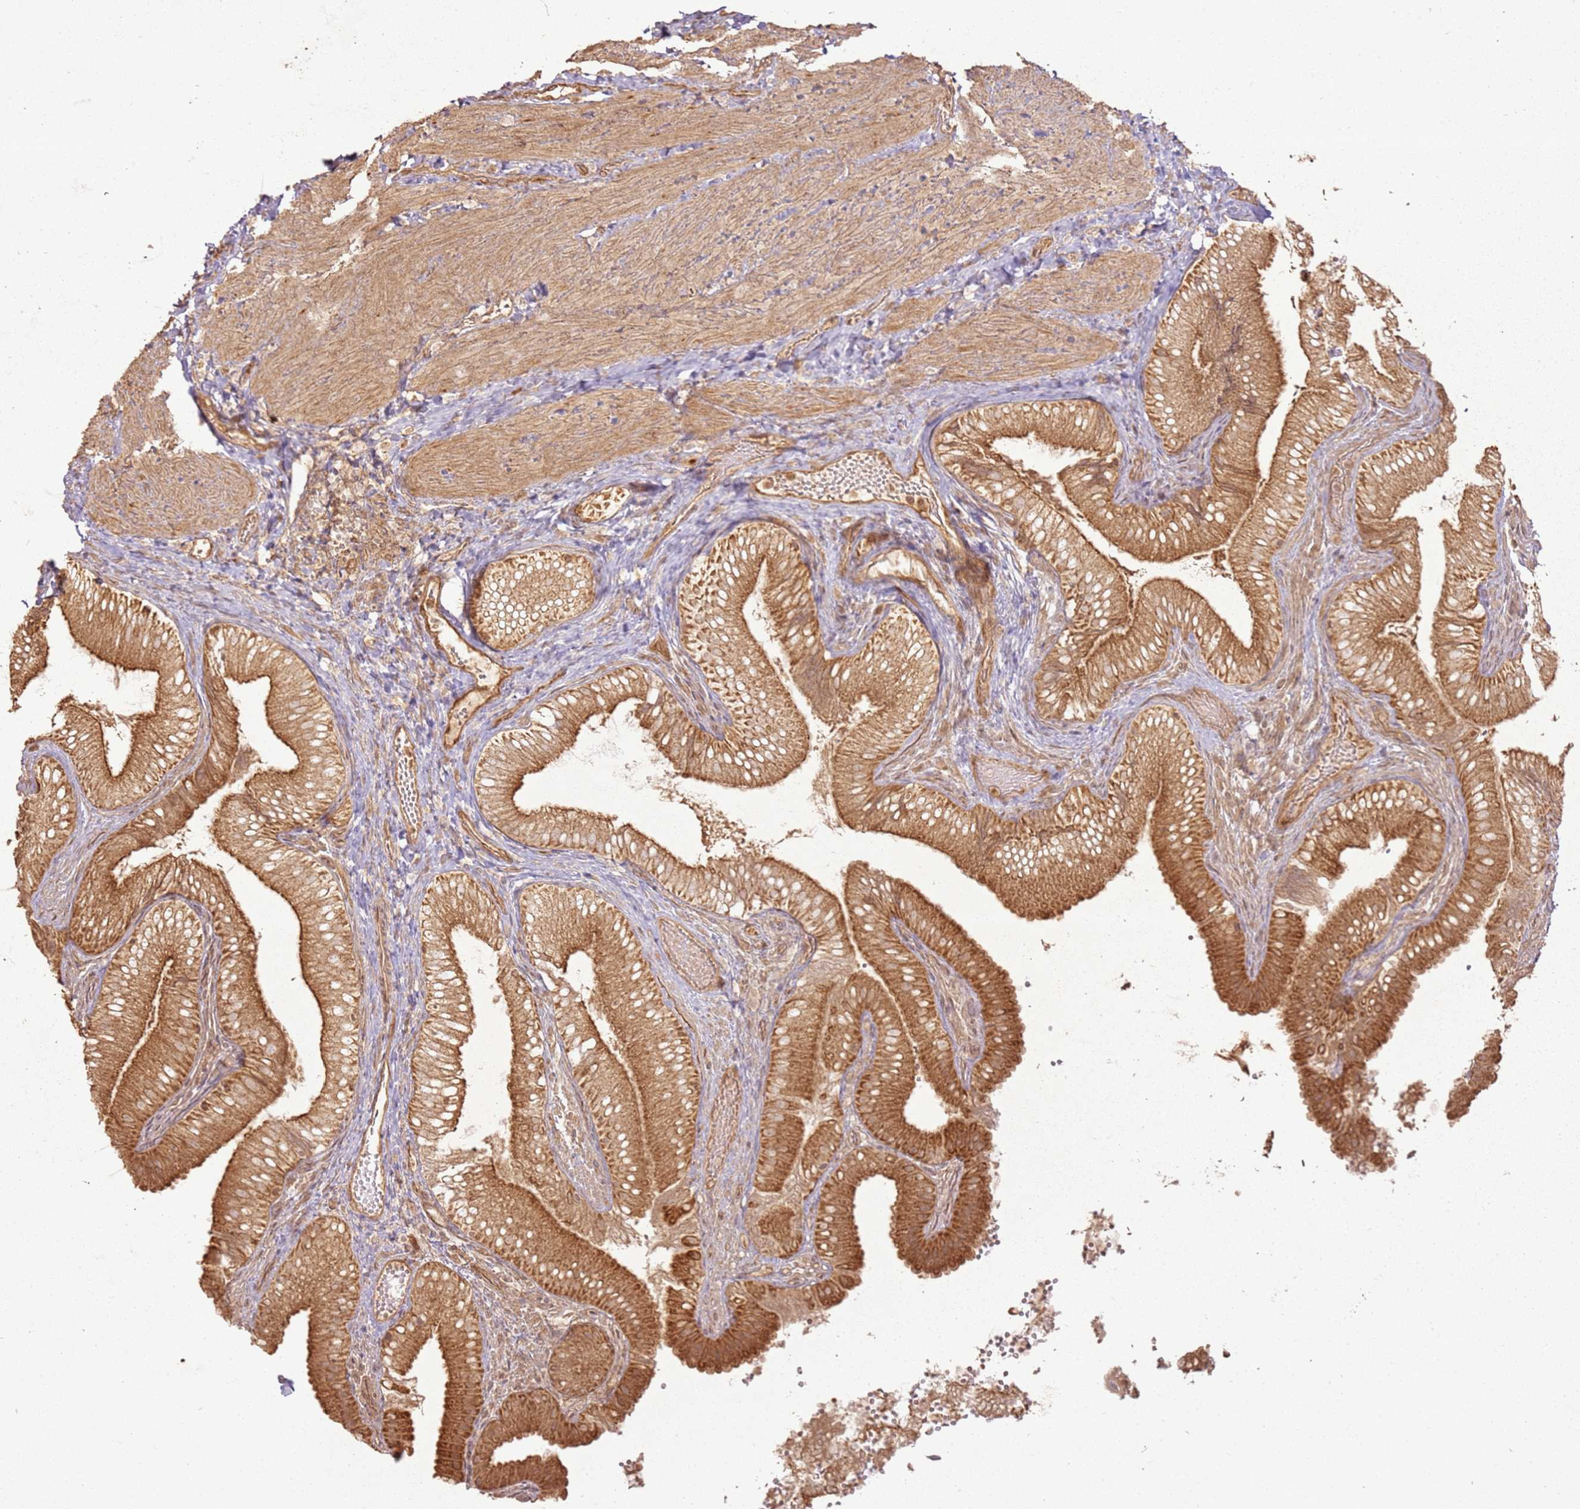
{"staining": {"intensity": "moderate", "quantity": ">75%", "location": "cytoplasmic/membranous"}, "tissue": "gallbladder", "cell_type": "Glandular cells", "image_type": "normal", "snomed": [{"axis": "morphology", "description": "Normal tissue, NOS"}, {"axis": "topography", "description": "Gallbladder"}], "caption": "Moderate cytoplasmic/membranous positivity for a protein is appreciated in approximately >75% of glandular cells of unremarkable gallbladder using IHC.", "gene": "ZNF776", "patient": {"sex": "female", "age": 30}}